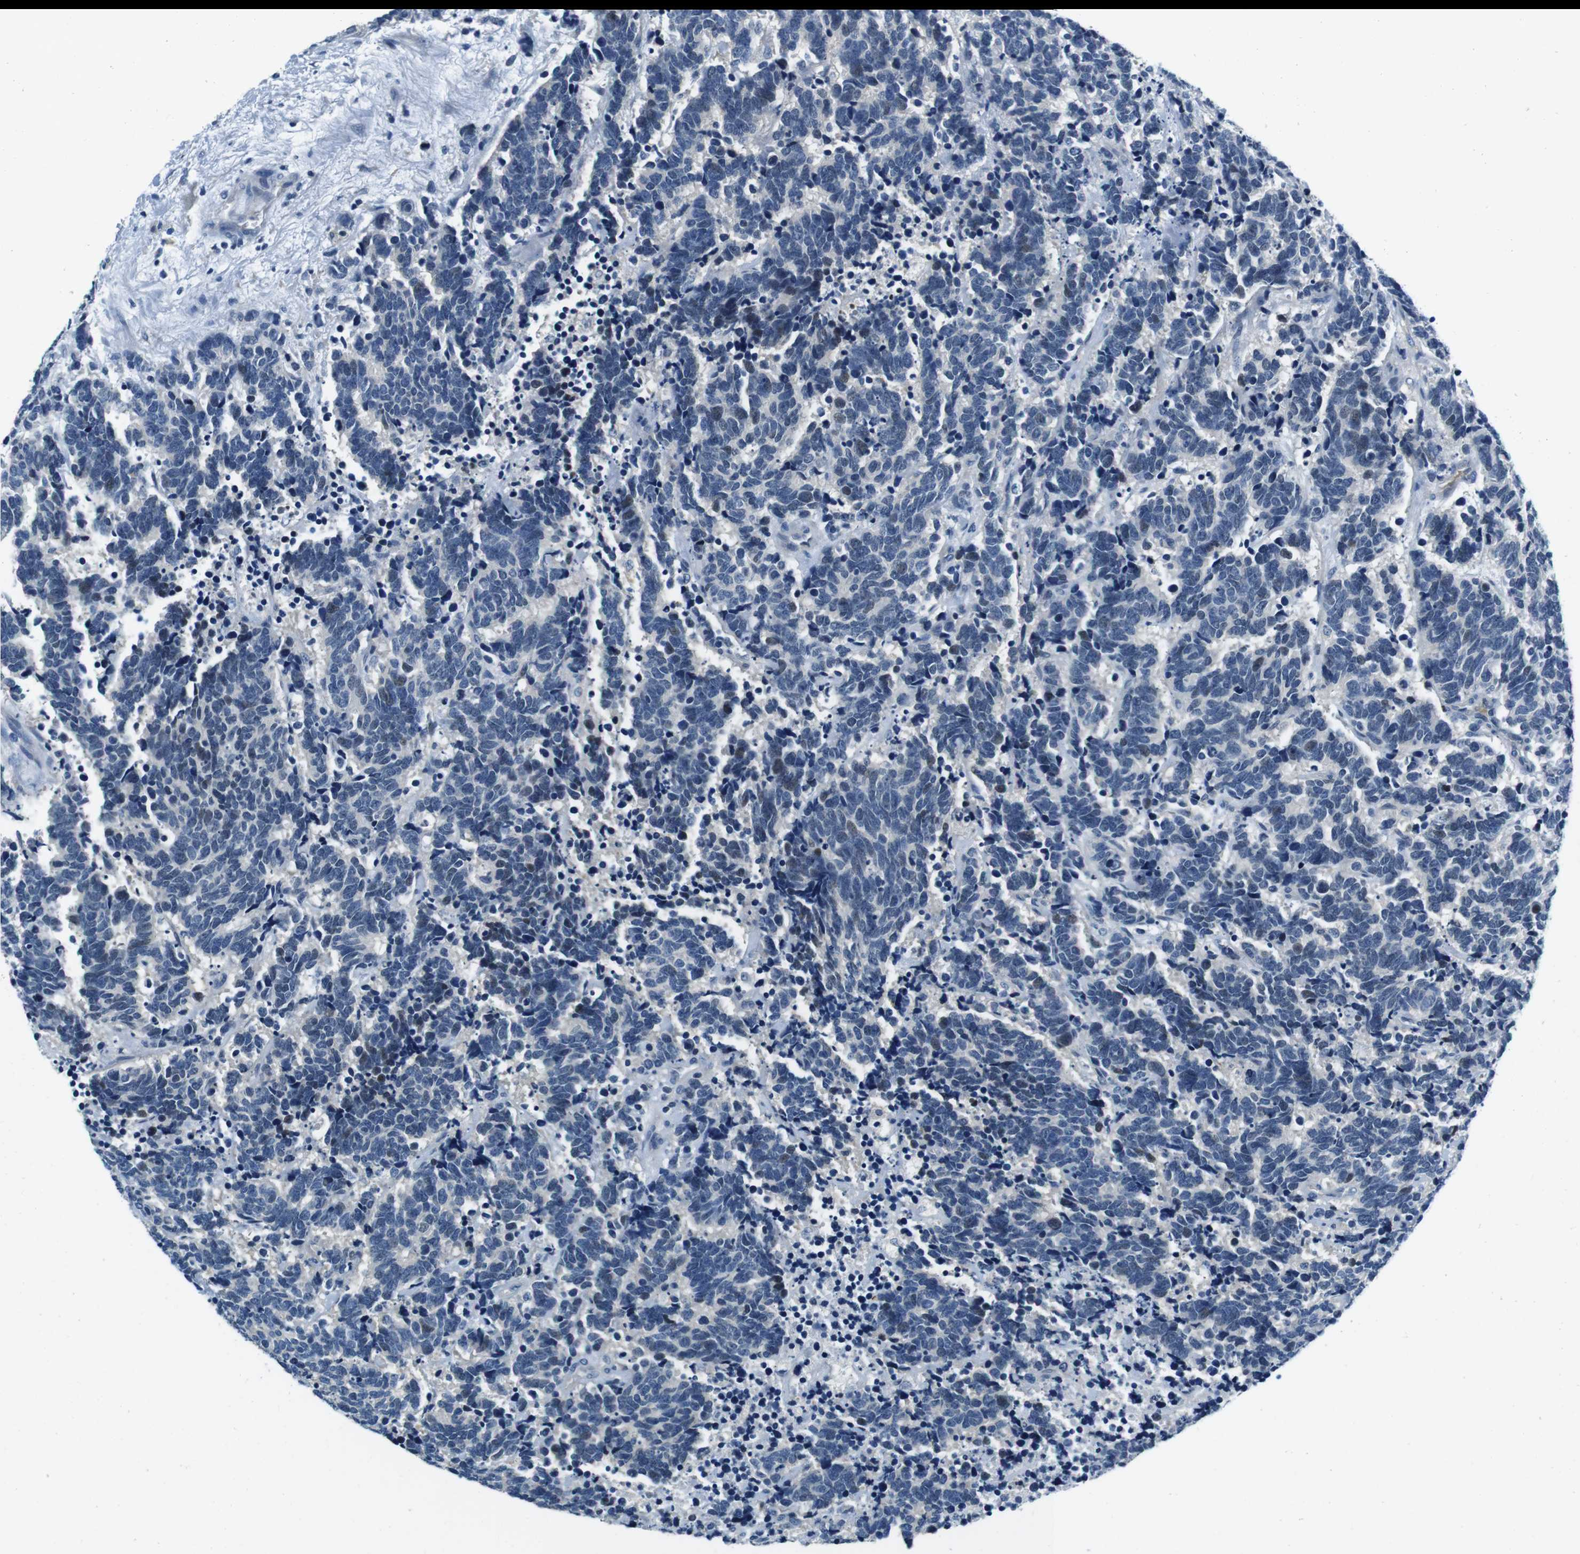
{"staining": {"intensity": "negative", "quantity": "none", "location": "none"}, "tissue": "carcinoid", "cell_type": "Tumor cells", "image_type": "cancer", "snomed": [{"axis": "morphology", "description": "Carcinoma, NOS"}, {"axis": "morphology", "description": "Carcinoid, malignant, NOS"}, {"axis": "topography", "description": "Urinary bladder"}], "caption": "Immunohistochemical staining of human malignant carcinoid displays no significant expression in tumor cells.", "gene": "KCNJ5", "patient": {"sex": "male", "age": 57}}